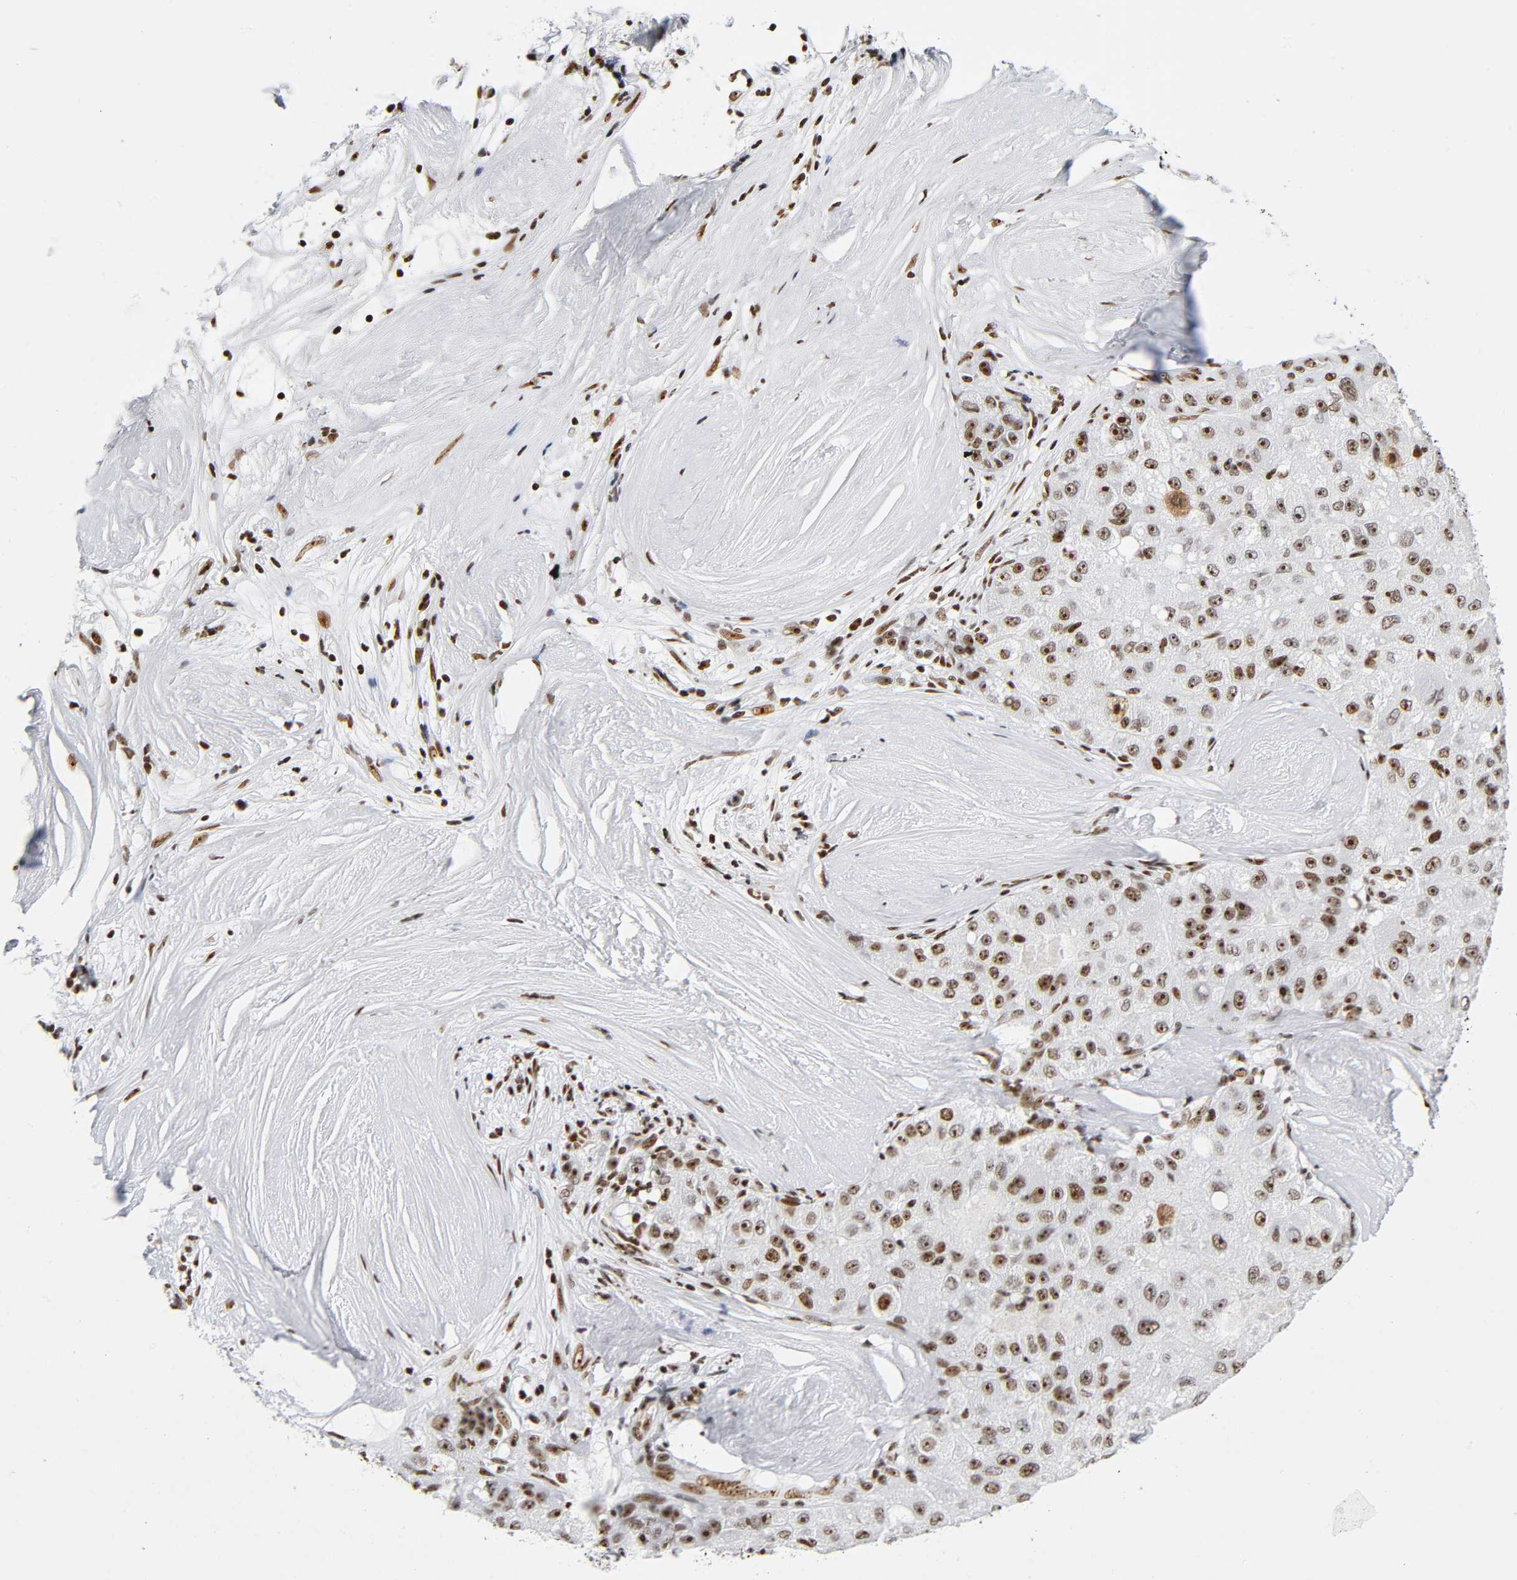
{"staining": {"intensity": "strong", "quantity": ">75%", "location": "nuclear"}, "tissue": "liver cancer", "cell_type": "Tumor cells", "image_type": "cancer", "snomed": [{"axis": "morphology", "description": "Carcinoma, Hepatocellular, NOS"}, {"axis": "topography", "description": "Liver"}], "caption": "Tumor cells demonstrate strong nuclear expression in approximately >75% of cells in liver cancer.", "gene": "UBTF", "patient": {"sex": "male", "age": 80}}